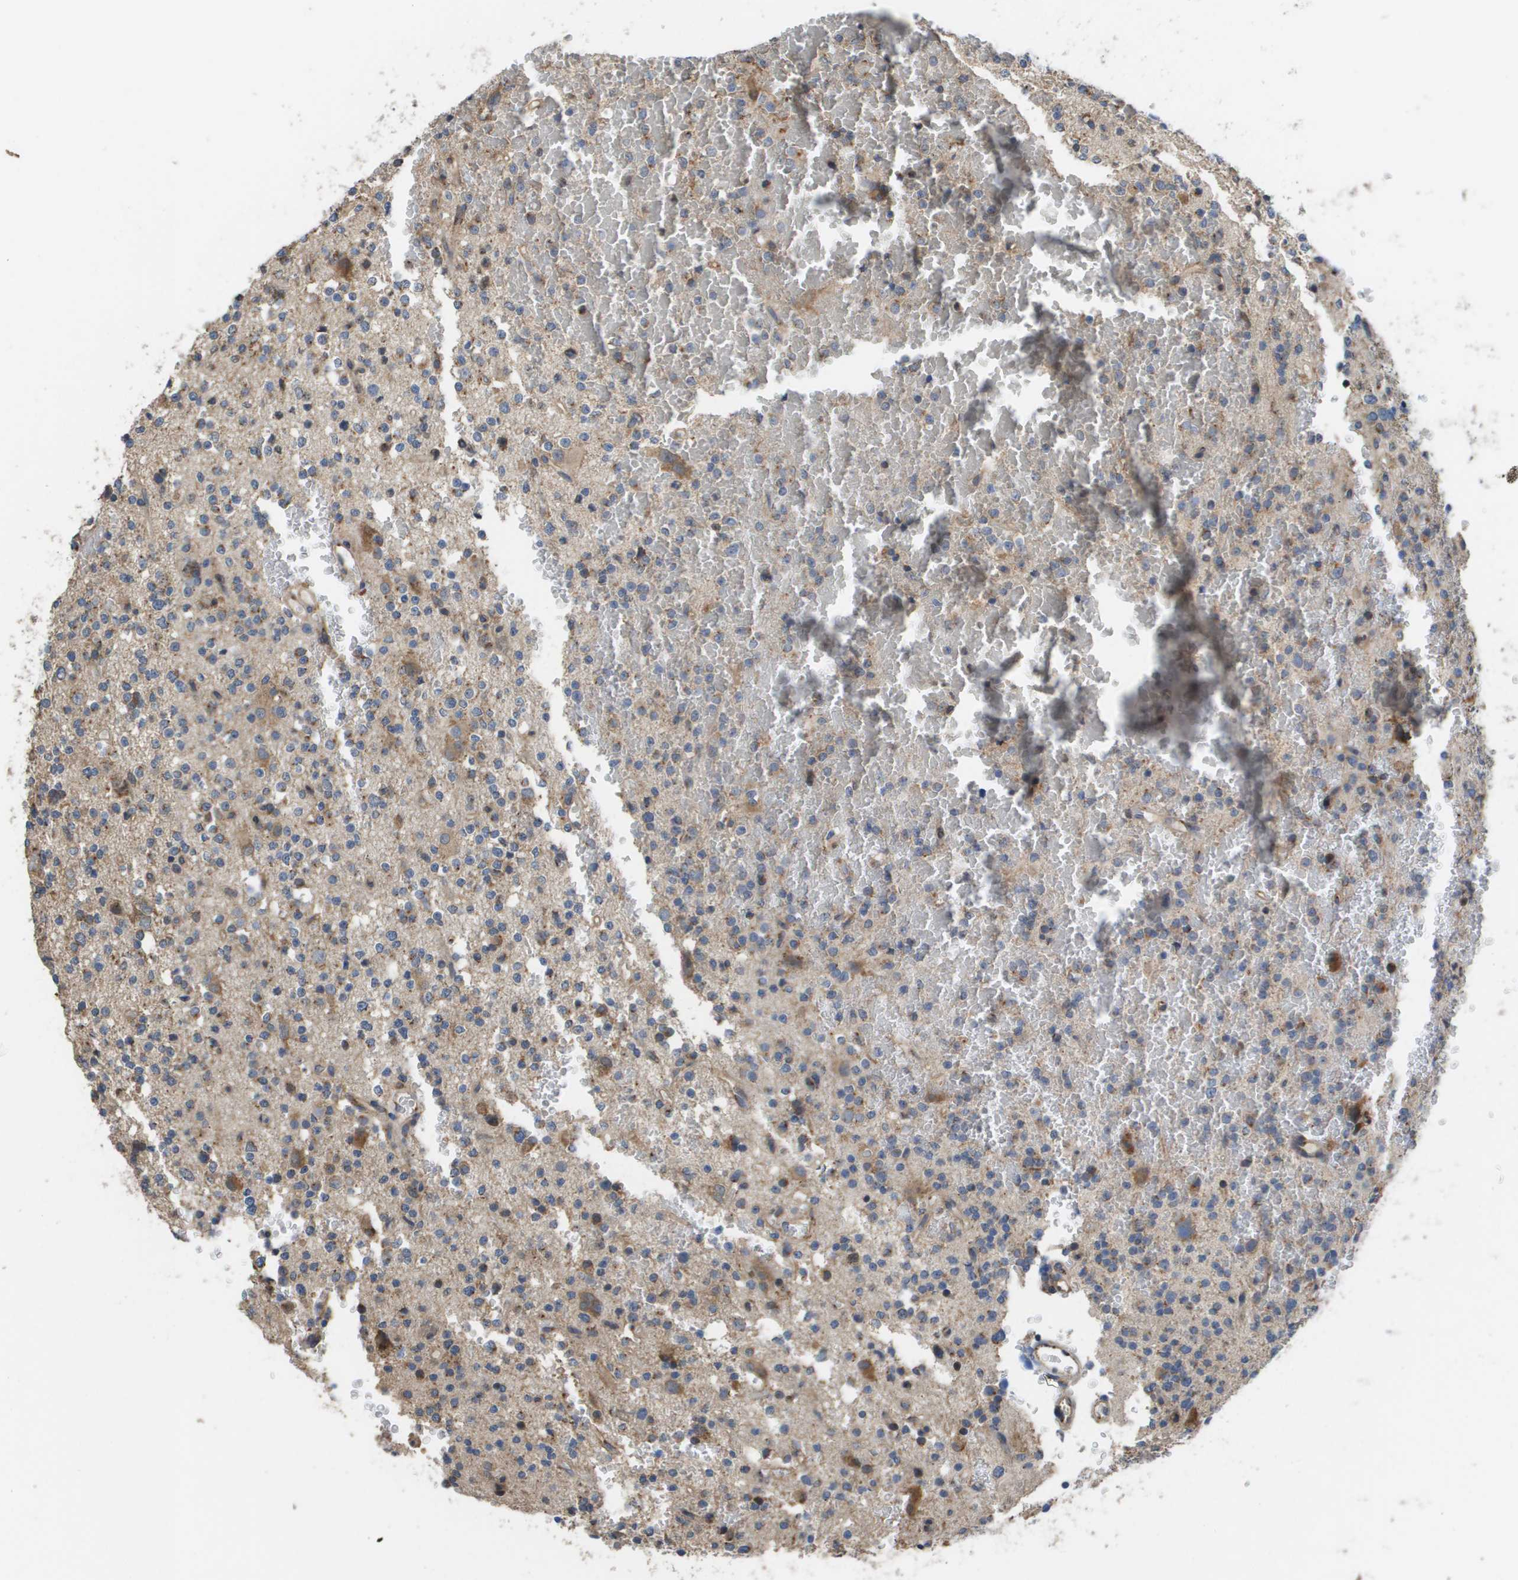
{"staining": {"intensity": "moderate", "quantity": "<25%", "location": "cytoplasmic/membranous"}, "tissue": "glioma", "cell_type": "Tumor cells", "image_type": "cancer", "snomed": [{"axis": "morphology", "description": "Glioma, malignant, High grade"}, {"axis": "topography", "description": "Brain"}], "caption": "The micrograph shows immunohistochemical staining of malignant glioma (high-grade). There is moderate cytoplasmic/membranous expression is identified in approximately <25% of tumor cells.", "gene": "PCK1", "patient": {"sex": "male", "age": 47}}